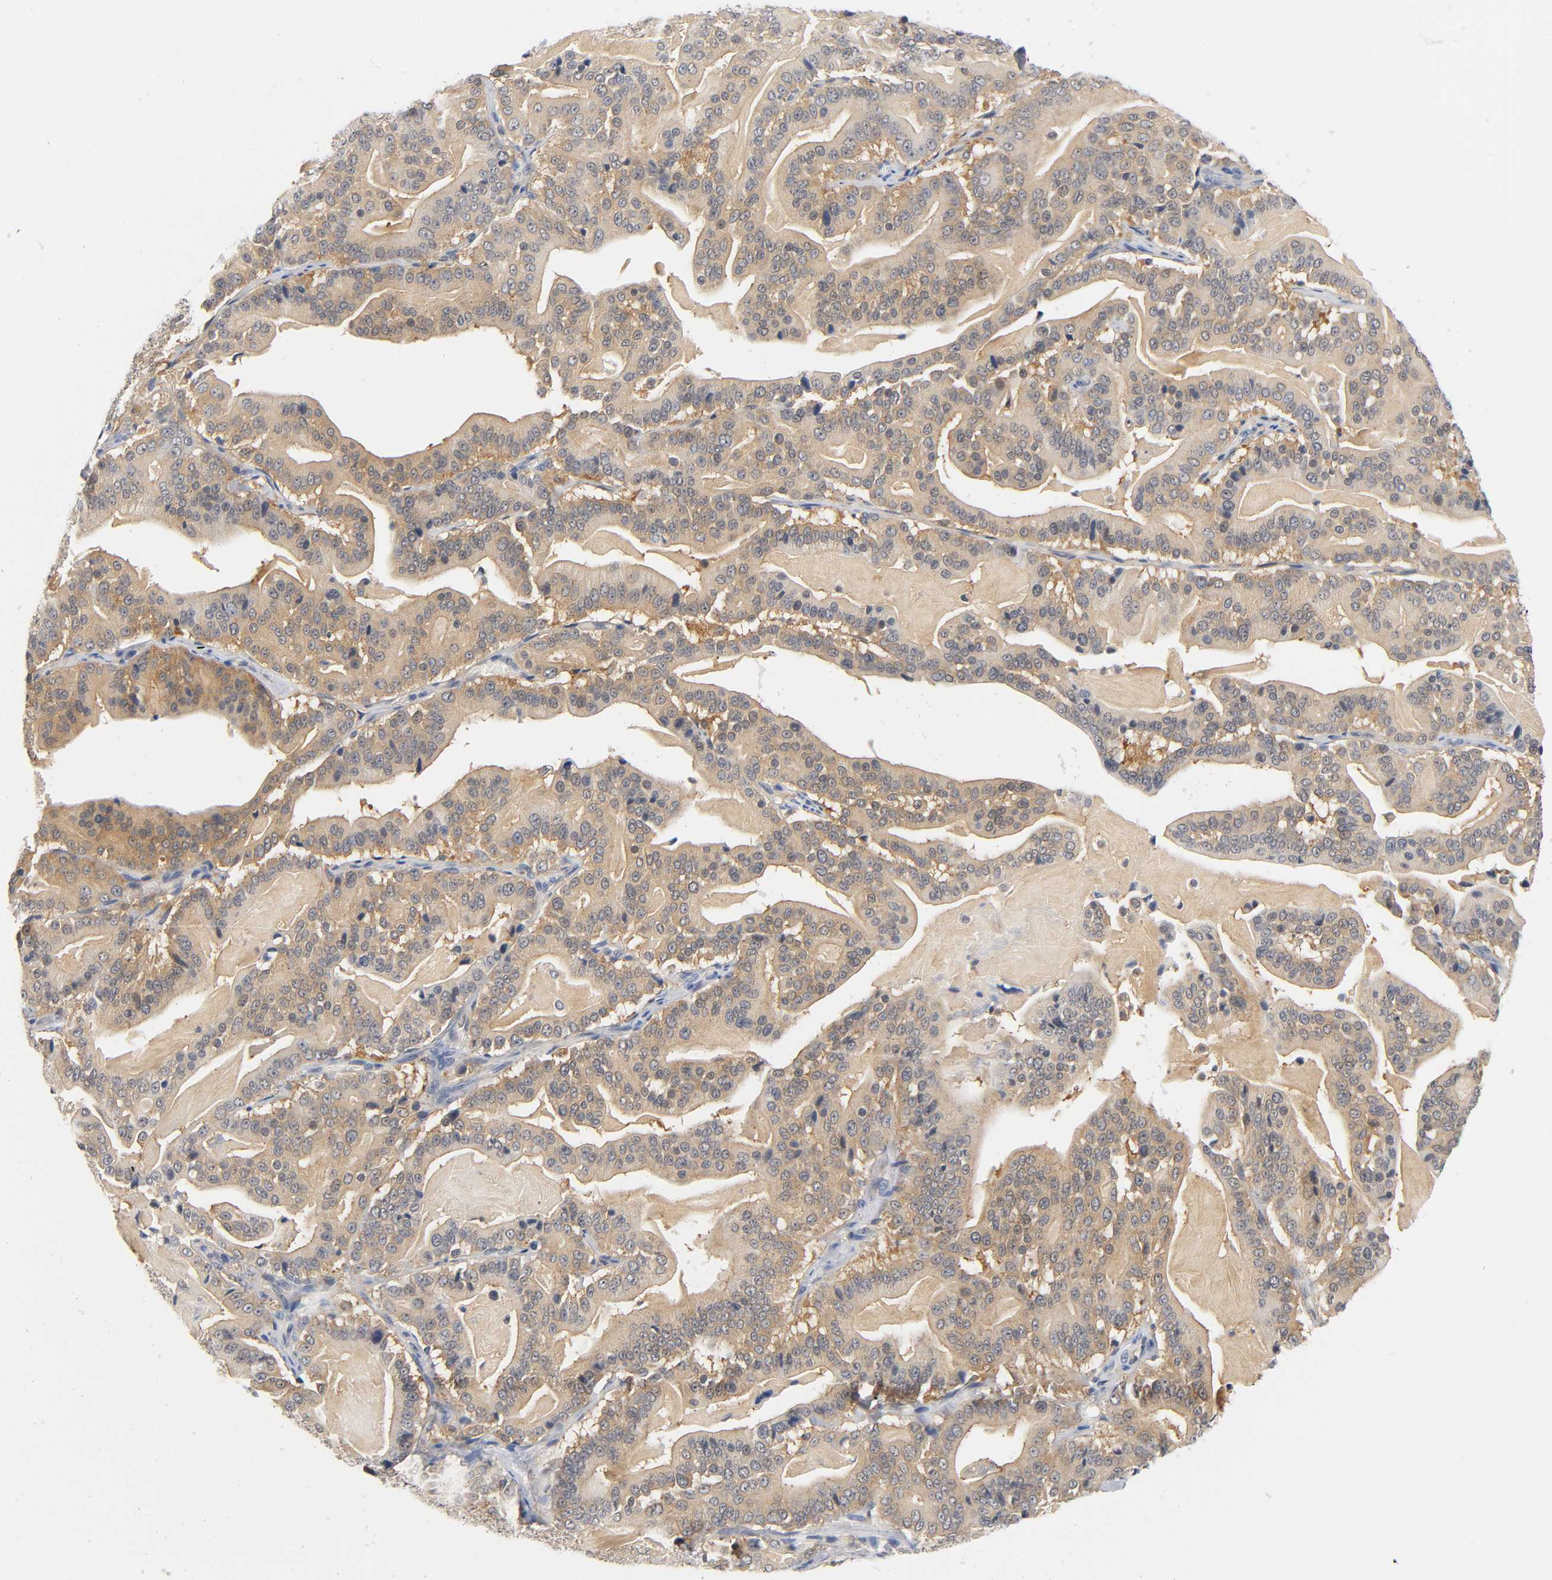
{"staining": {"intensity": "moderate", "quantity": ">75%", "location": "cytoplasmic/membranous"}, "tissue": "pancreatic cancer", "cell_type": "Tumor cells", "image_type": "cancer", "snomed": [{"axis": "morphology", "description": "Adenocarcinoma, NOS"}, {"axis": "topography", "description": "Pancreas"}], "caption": "An immunohistochemistry photomicrograph of tumor tissue is shown. Protein staining in brown shows moderate cytoplasmic/membranous positivity in pancreatic cancer (adenocarcinoma) within tumor cells.", "gene": "FYN", "patient": {"sex": "male", "age": 63}}